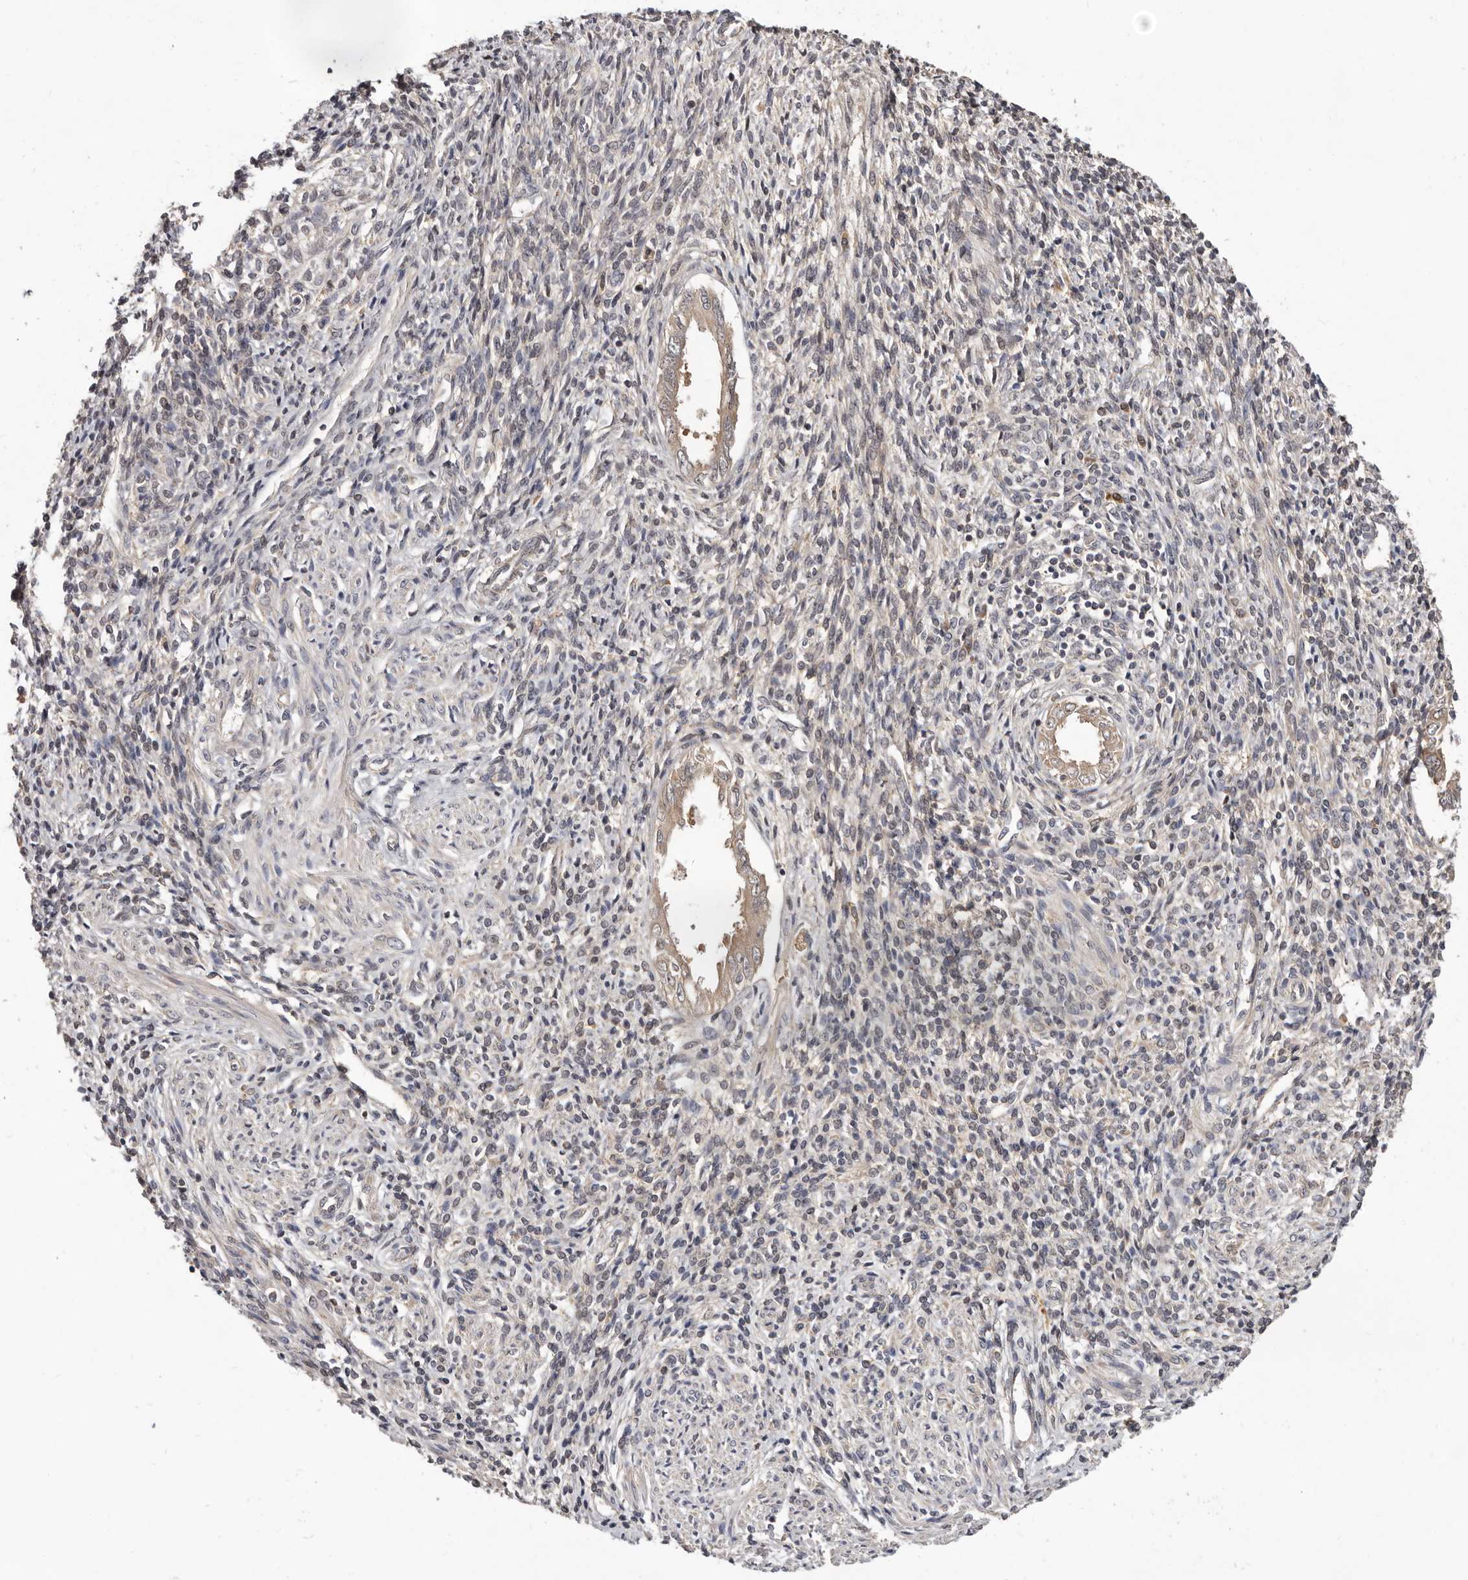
{"staining": {"intensity": "weak", "quantity": "<25%", "location": "cytoplasmic/membranous"}, "tissue": "endometrium", "cell_type": "Cells in endometrial stroma", "image_type": "normal", "snomed": [{"axis": "morphology", "description": "Normal tissue, NOS"}, {"axis": "topography", "description": "Endometrium"}], "caption": "This is an immunohistochemistry (IHC) image of unremarkable endometrium. There is no positivity in cells in endometrial stroma.", "gene": "INAVA", "patient": {"sex": "female", "age": 66}}